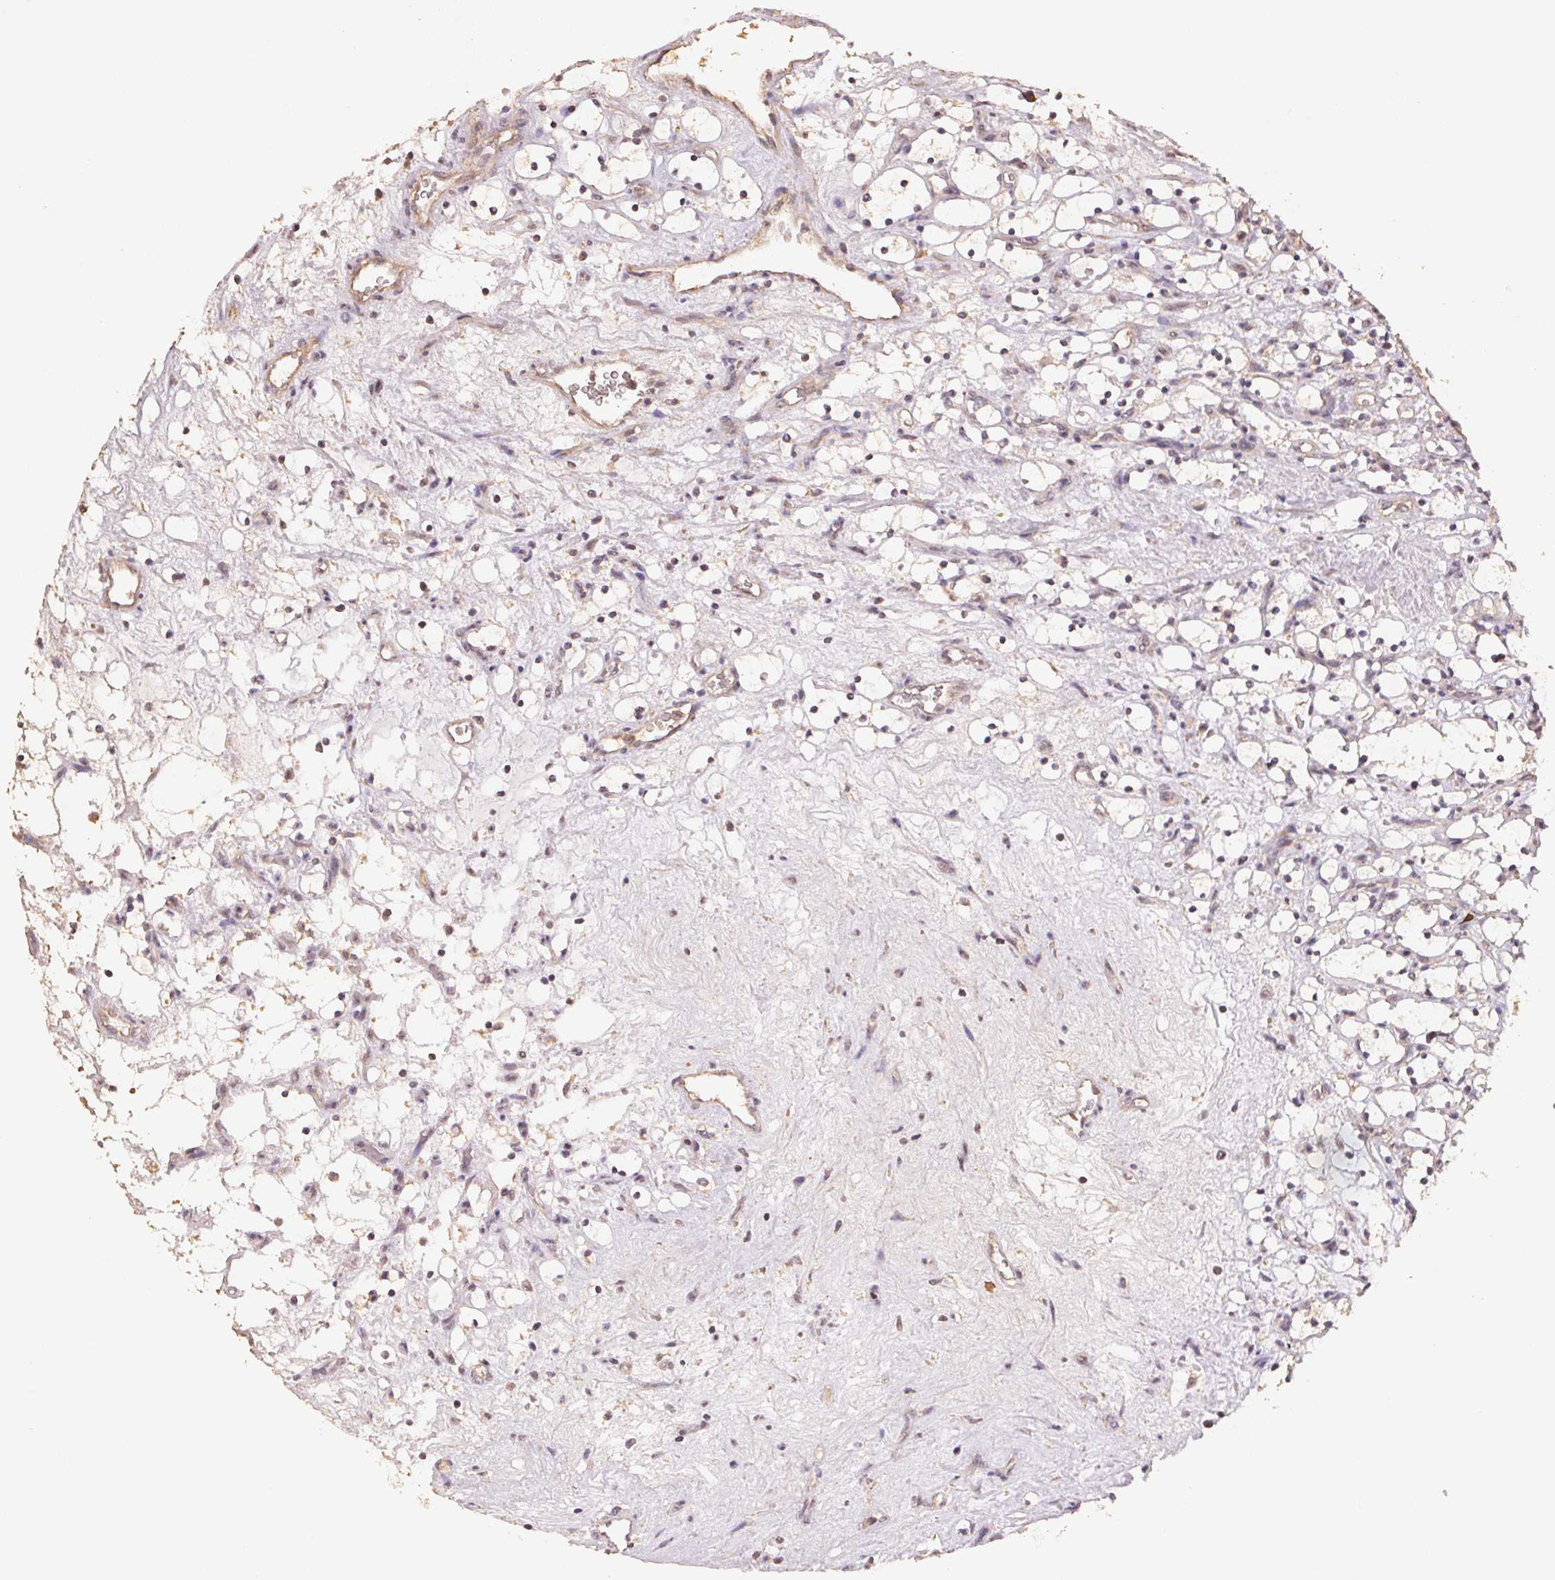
{"staining": {"intensity": "negative", "quantity": "none", "location": "none"}, "tissue": "renal cancer", "cell_type": "Tumor cells", "image_type": "cancer", "snomed": [{"axis": "morphology", "description": "Adenocarcinoma, NOS"}, {"axis": "topography", "description": "Kidney"}], "caption": "A micrograph of adenocarcinoma (renal) stained for a protein demonstrates no brown staining in tumor cells. Nuclei are stained in blue.", "gene": "CENPF", "patient": {"sex": "female", "age": 69}}